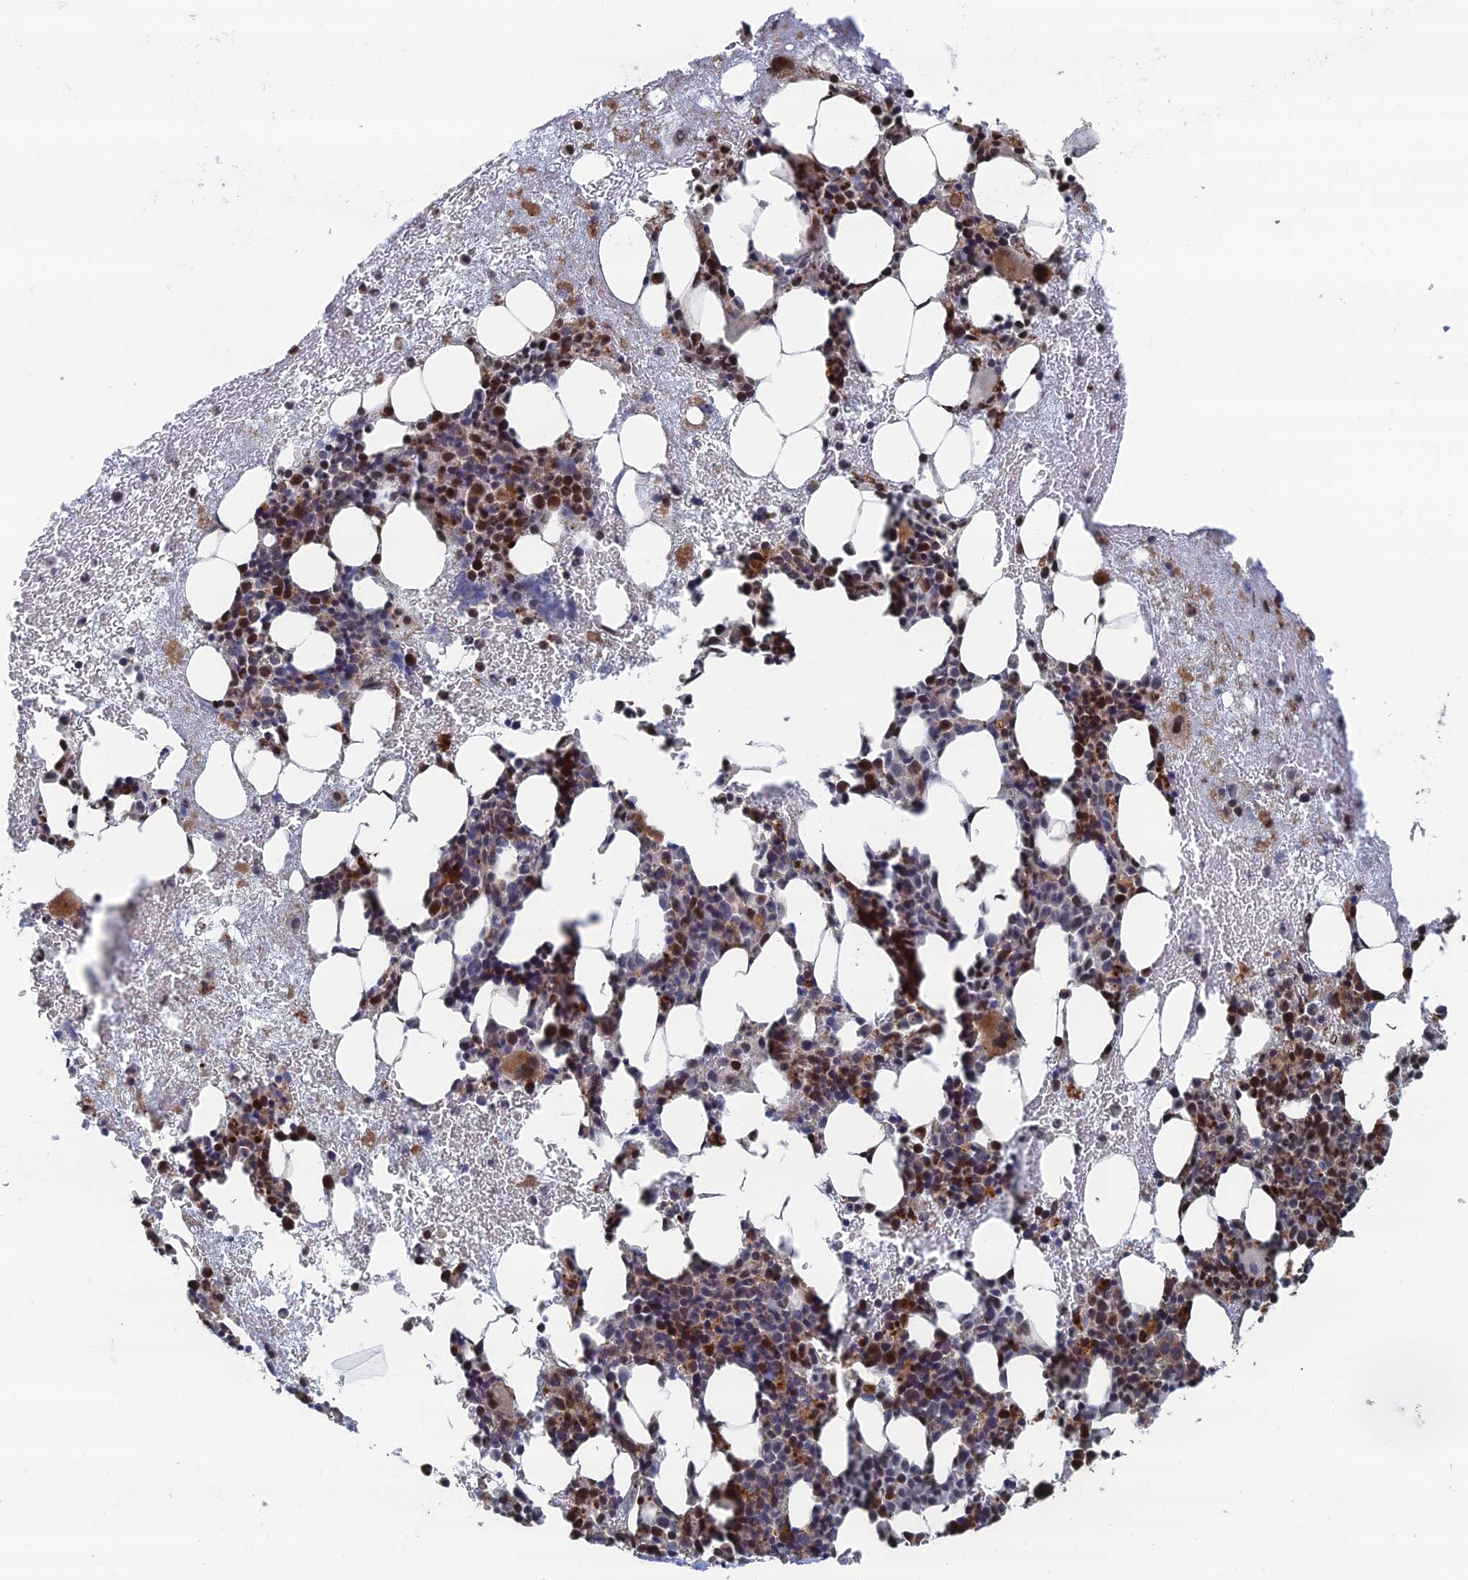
{"staining": {"intensity": "moderate", "quantity": "25%-75%", "location": "cytoplasmic/membranous,nuclear"}, "tissue": "bone marrow", "cell_type": "Hematopoietic cells", "image_type": "normal", "snomed": [{"axis": "morphology", "description": "Normal tissue, NOS"}, {"axis": "topography", "description": "Bone marrow"}], "caption": "An image of bone marrow stained for a protein exhibits moderate cytoplasmic/membranous,nuclear brown staining in hematopoietic cells. Using DAB (3,3'-diaminobenzidine) (brown) and hematoxylin (blue) stains, captured at high magnification using brightfield microscopy.", "gene": "GTF2IRD1", "patient": {"sex": "female", "age": 37}}